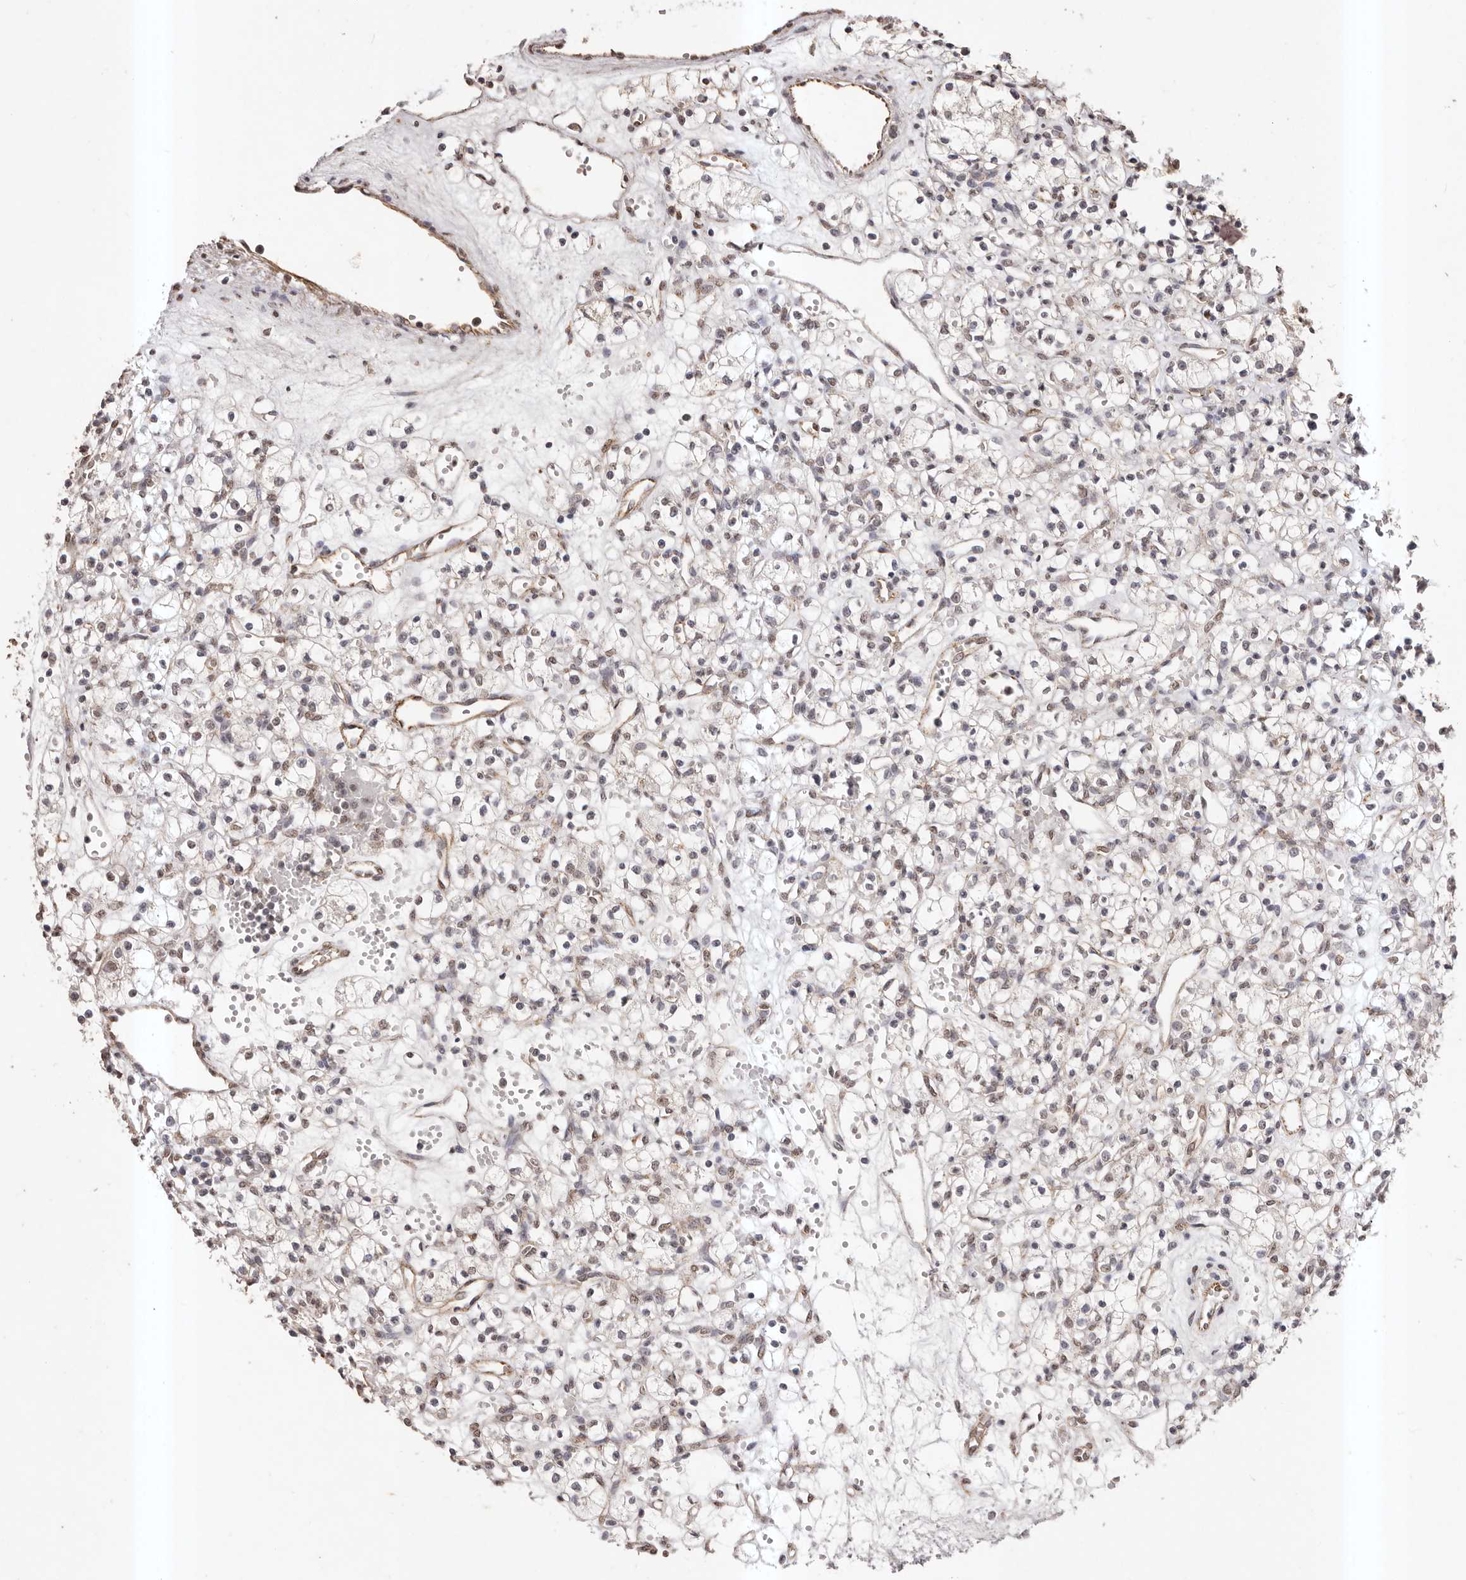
{"staining": {"intensity": "negative", "quantity": "none", "location": "none"}, "tissue": "renal cancer", "cell_type": "Tumor cells", "image_type": "cancer", "snomed": [{"axis": "morphology", "description": "Adenocarcinoma, NOS"}, {"axis": "topography", "description": "Kidney"}], "caption": "A high-resolution image shows immunohistochemistry staining of renal adenocarcinoma, which reveals no significant expression in tumor cells.", "gene": "RPS6KA5", "patient": {"sex": "female", "age": 59}}